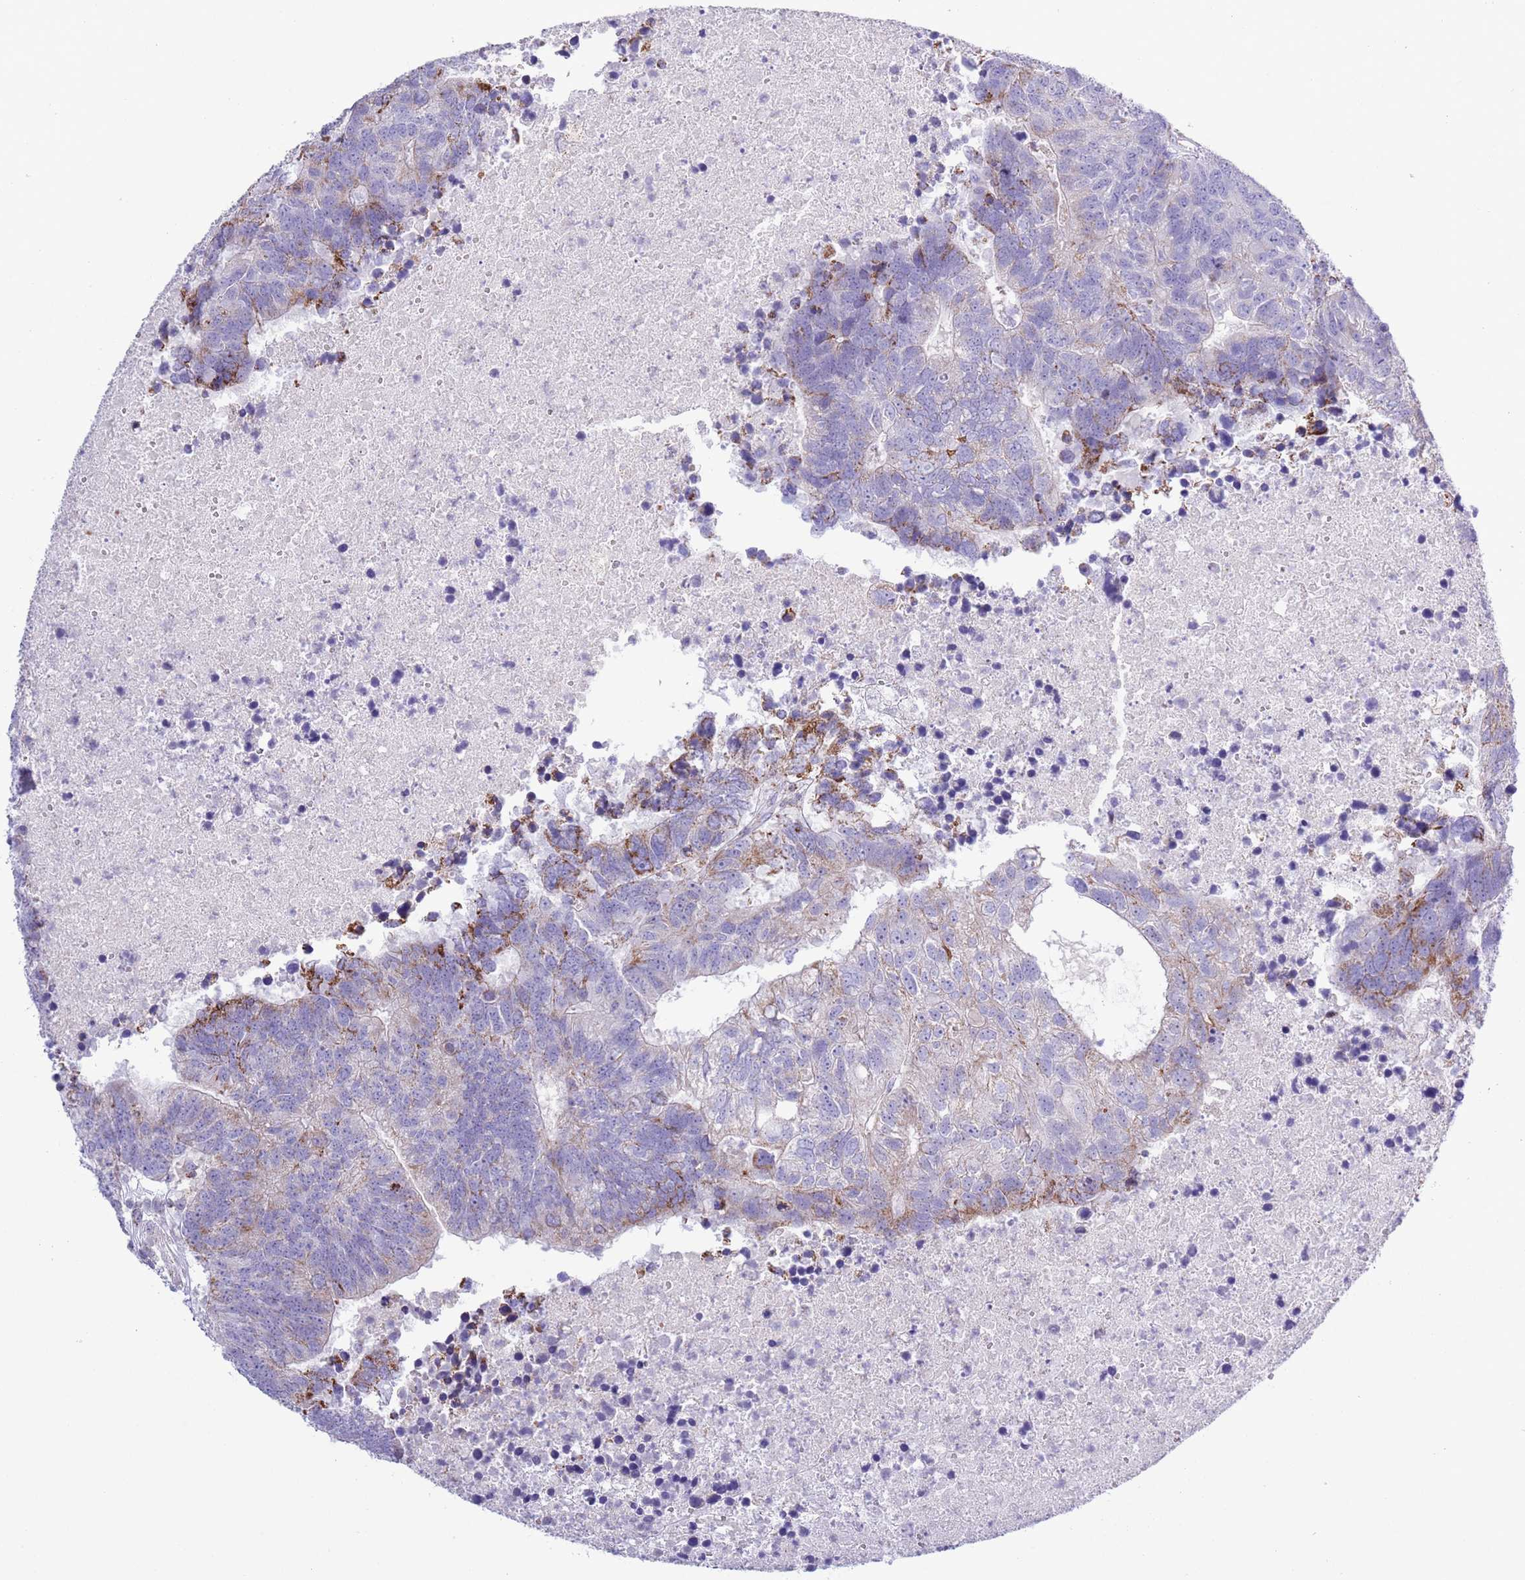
{"staining": {"intensity": "moderate", "quantity": "<25%", "location": "cytoplasmic/membranous"}, "tissue": "colorectal cancer", "cell_type": "Tumor cells", "image_type": "cancer", "snomed": [{"axis": "morphology", "description": "Adenocarcinoma, NOS"}, {"axis": "topography", "description": "Colon"}], "caption": "Immunohistochemistry (IHC) image of colorectal cancer (adenocarcinoma) stained for a protein (brown), which demonstrates low levels of moderate cytoplasmic/membranous staining in about <25% of tumor cells.", "gene": "ATP6V1B1", "patient": {"sex": "female", "age": 48}}